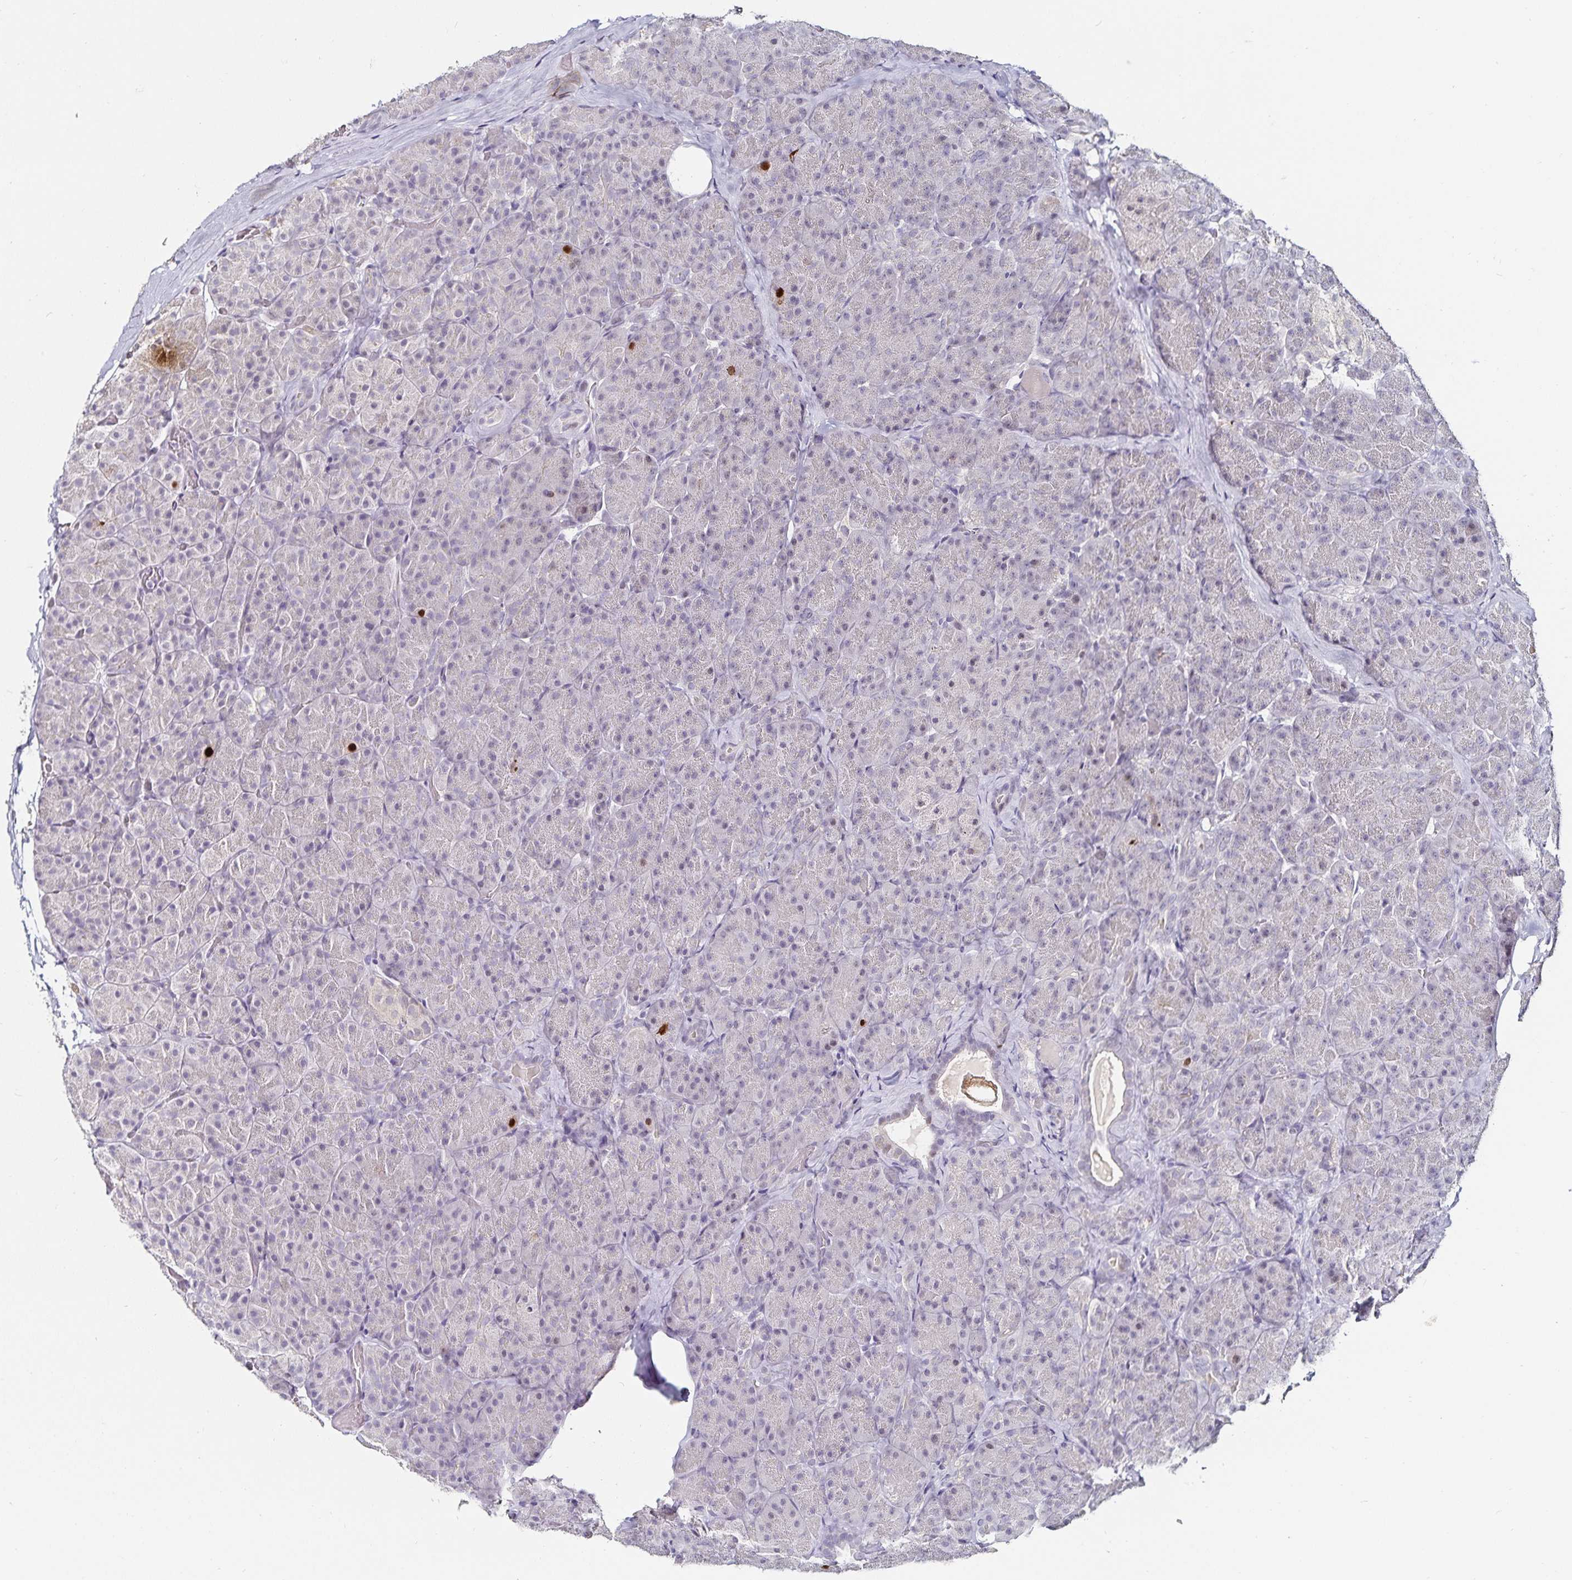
{"staining": {"intensity": "strong", "quantity": "<25%", "location": "nuclear"}, "tissue": "pancreas", "cell_type": "Exocrine glandular cells", "image_type": "normal", "snomed": [{"axis": "morphology", "description": "Normal tissue, NOS"}, {"axis": "topography", "description": "Pancreas"}], "caption": "Exocrine glandular cells display medium levels of strong nuclear expression in about <25% of cells in normal pancreas. Nuclei are stained in blue.", "gene": "ANLN", "patient": {"sex": "male", "age": 57}}